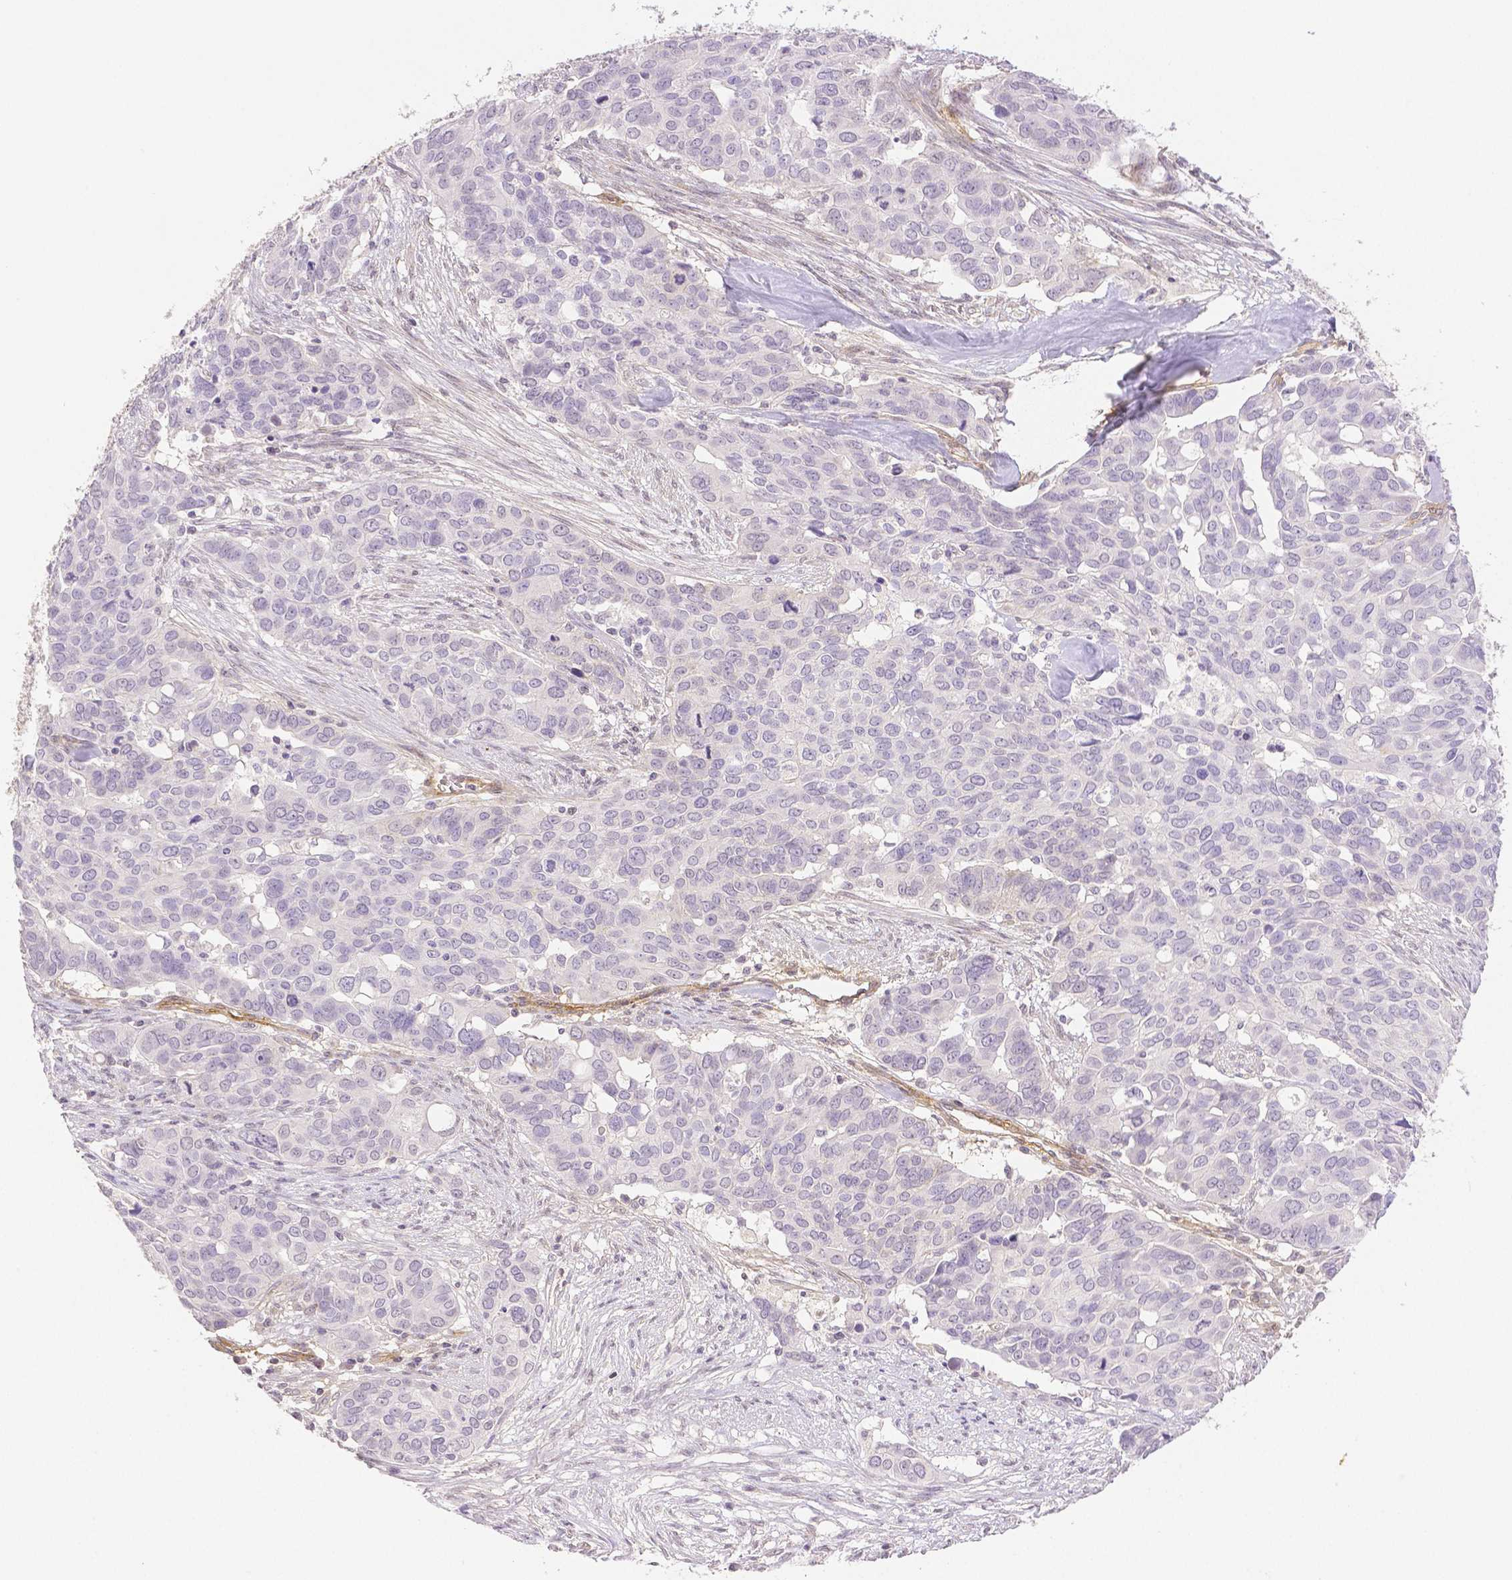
{"staining": {"intensity": "negative", "quantity": "none", "location": "none"}, "tissue": "ovarian cancer", "cell_type": "Tumor cells", "image_type": "cancer", "snomed": [{"axis": "morphology", "description": "Carcinoma, endometroid"}, {"axis": "topography", "description": "Ovary"}], "caption": "IHC photomicrograph of ovarian cancer (endometroid carcinoma) stained for a protein (brown), which displays no staining in tumor cells.", "gene": "THY1", "patient": {"sex": "female", "age": 78}}